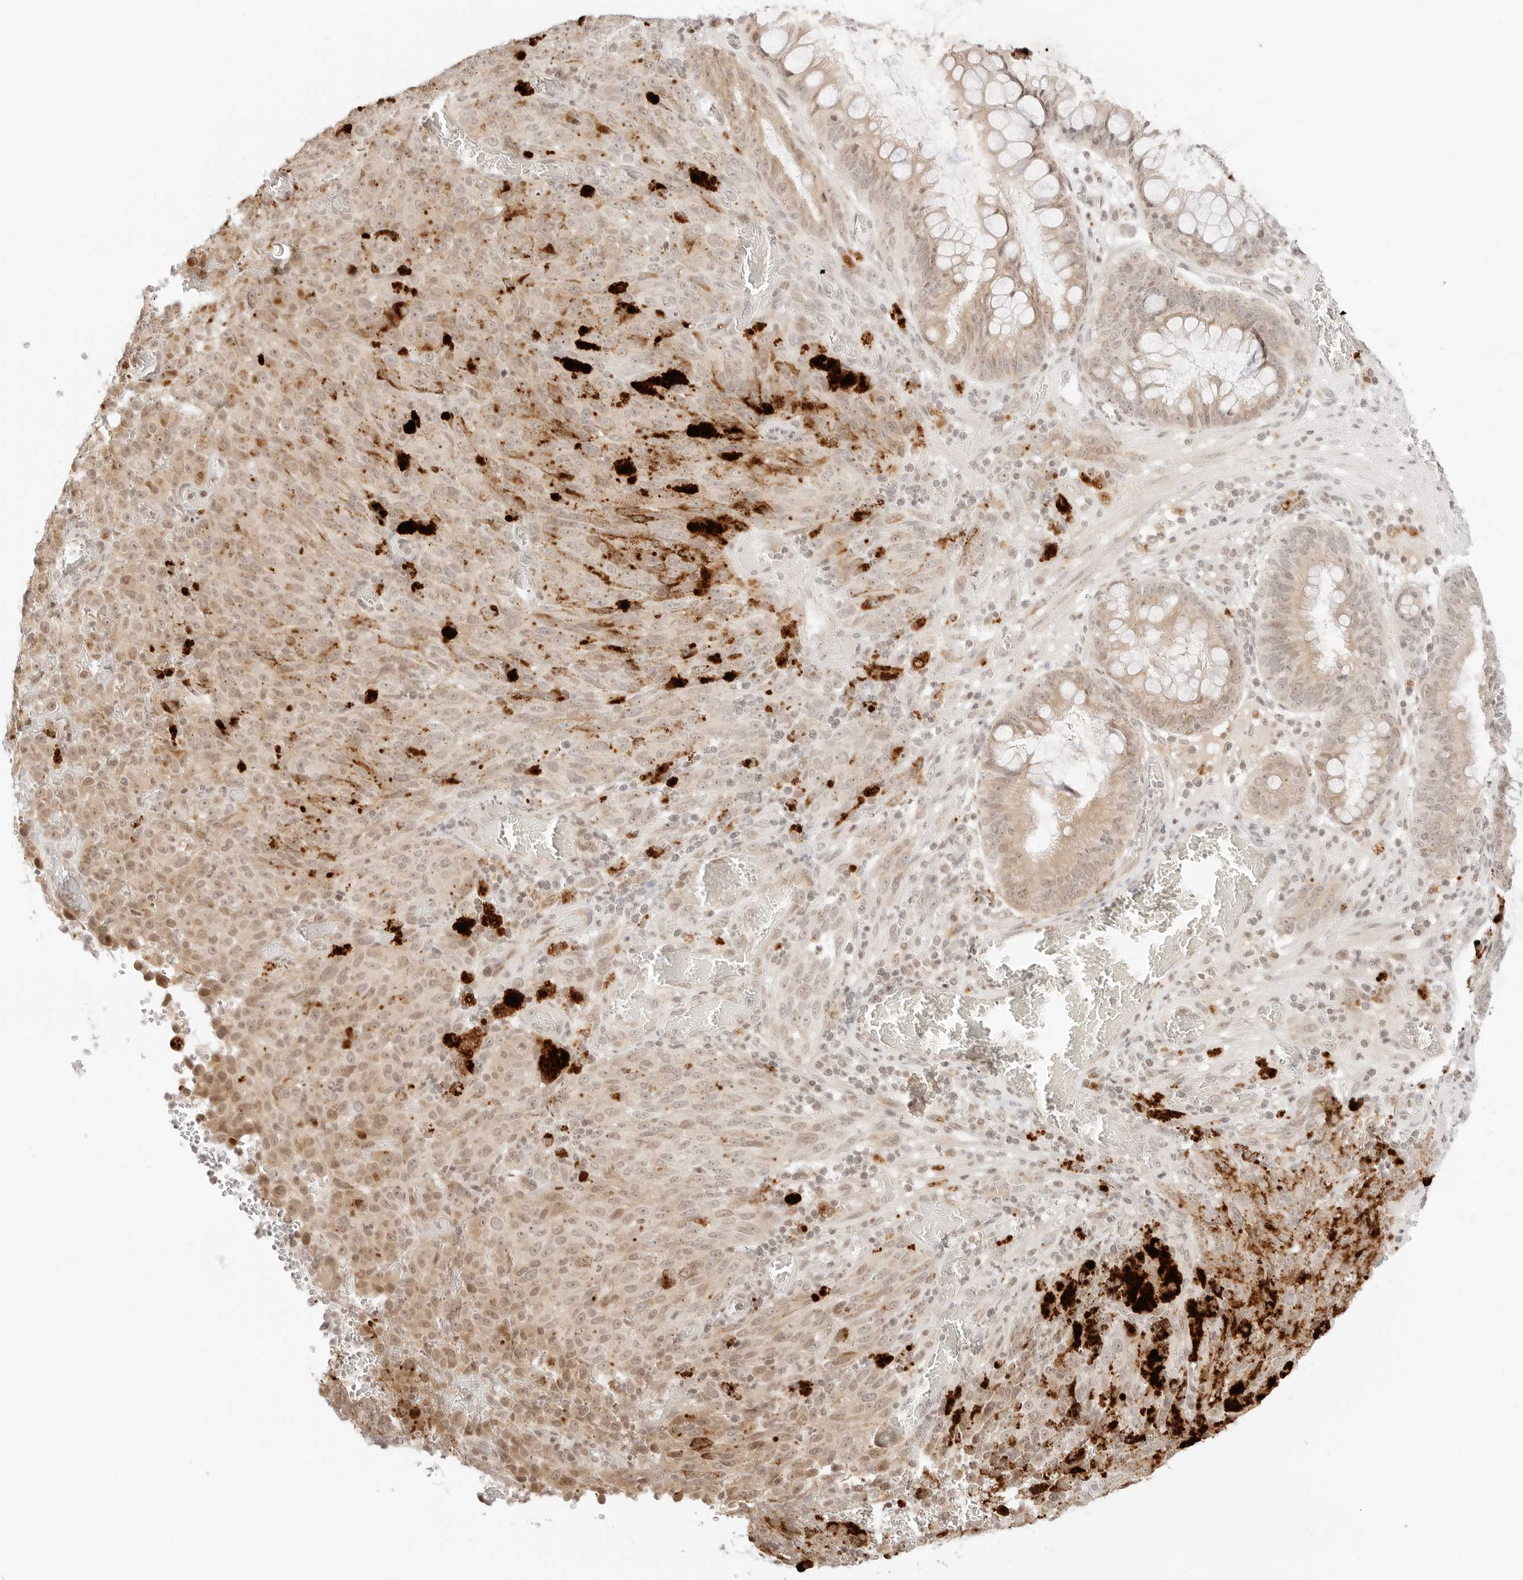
{"staining": {"intensity": "weak", "quantity": ">75%", "location": "cytoplasmic/membranous,nuclear"}, "tissue": "melanoma", "cell_type": "Tumor cells", "image_type": "cancer", "snomed": [{"axis": "morphology", "description": "Malignant melanoma, NOS"}, {"axis": "topography", "description": "Rectum"}], "caption": "Immunohistochemistry image of malignant melanoma stained for a protein (brown), which exhibits low levels of weak cytoplasmic/membranous and nuclear staining in about >75% of tumor cells.", "gene": "RPS6KL1", "patient": {"sex": "female", "age": 81}}